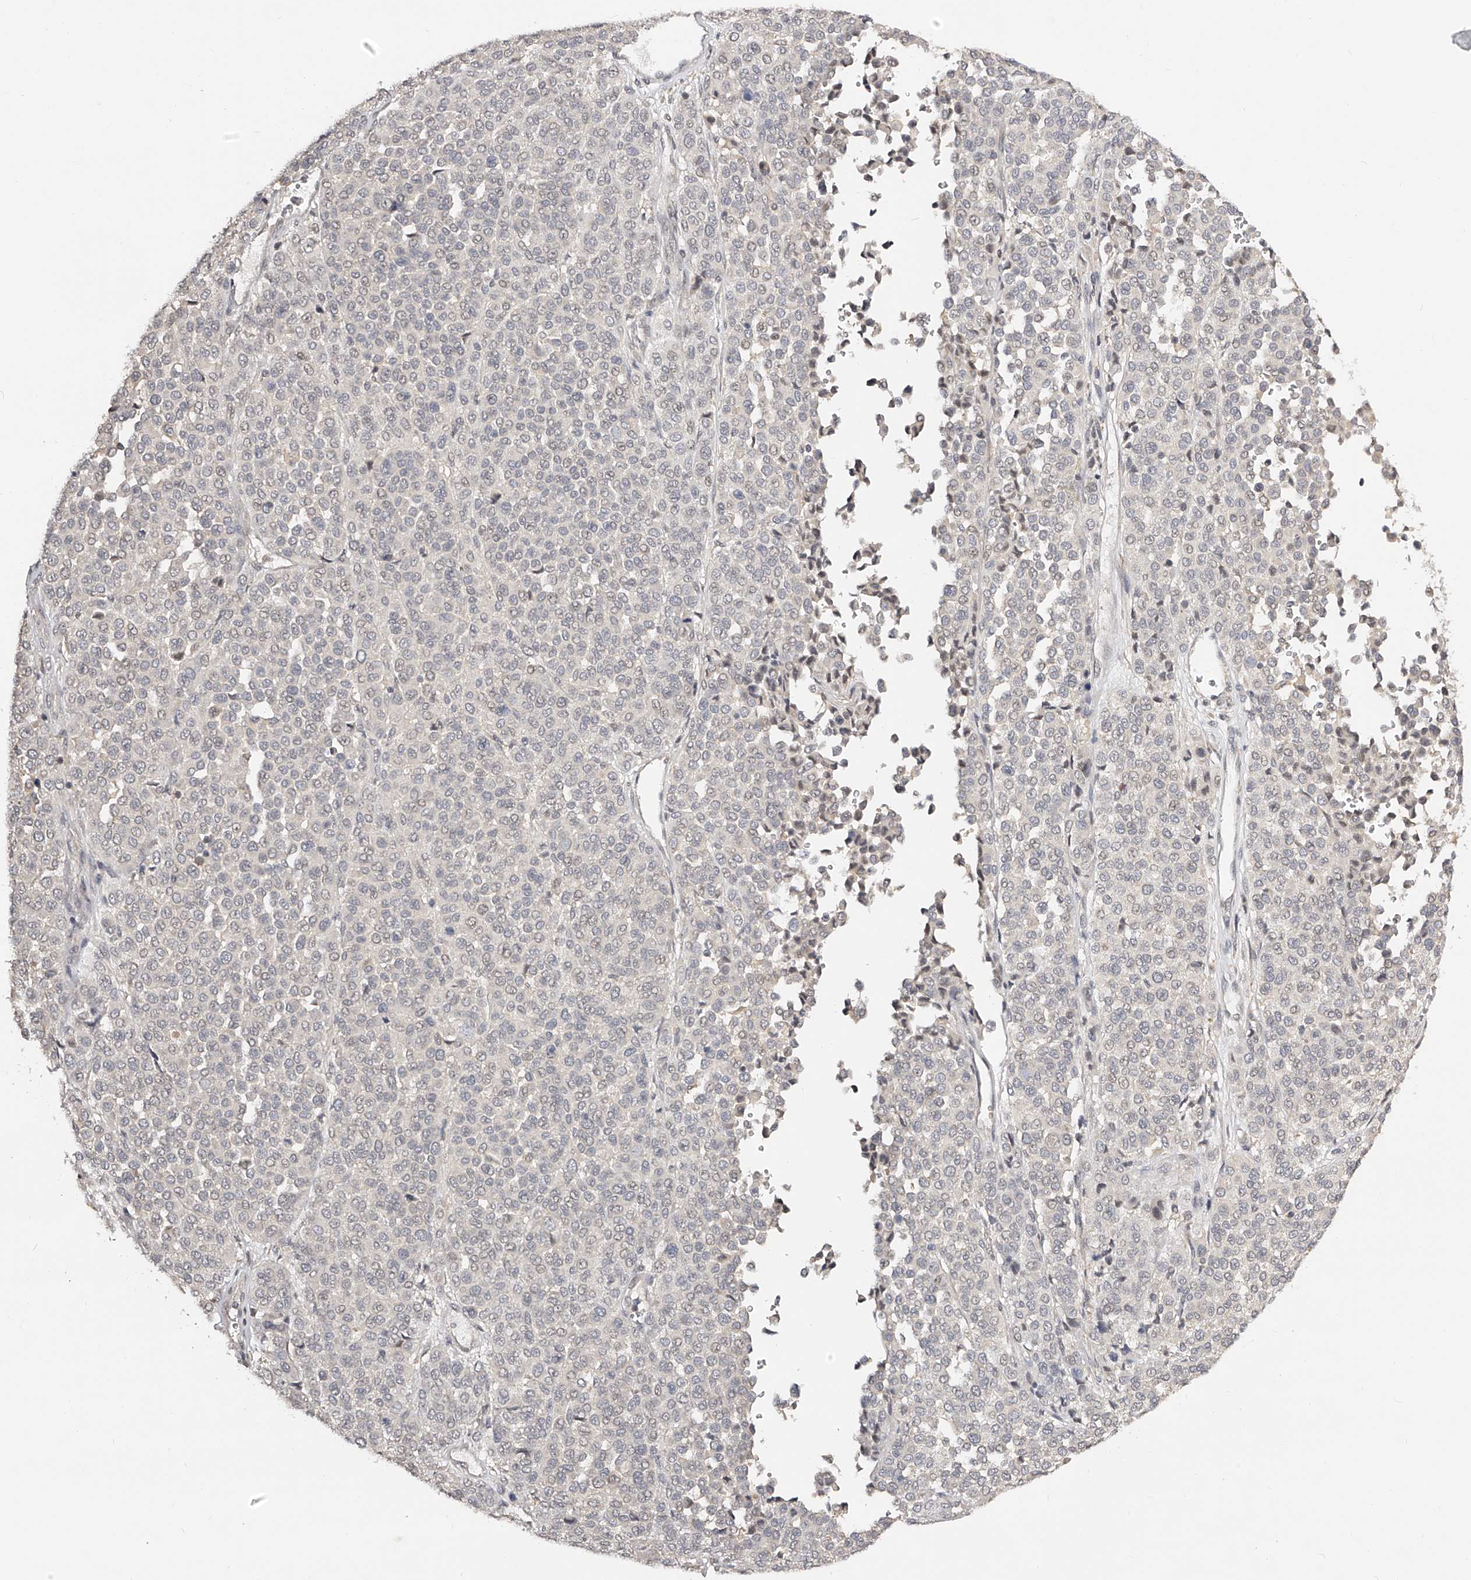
{"staining": {"intensity": "negative", "quantity": "none", "location": "none"}, "tissue": "melanoma", "cell_type": "Tumor cells", "image_type": "cancer", "snomed": [{"axis": "morphology", "description": "Malignant melanoma, Metastatic site"}, {"axis": "topography", "description": "Pancreas"}], "caption": "Tumor cells are negative for protein expression in human malignant melanoma (metastatic site). Brightfield microscopy of immunohistochemistry stained with DAB (brown) and hematoxylin (blue), captured at high magnification.", "gene": "ZNF789", "patient": {"sex": "female", "age": 30}}